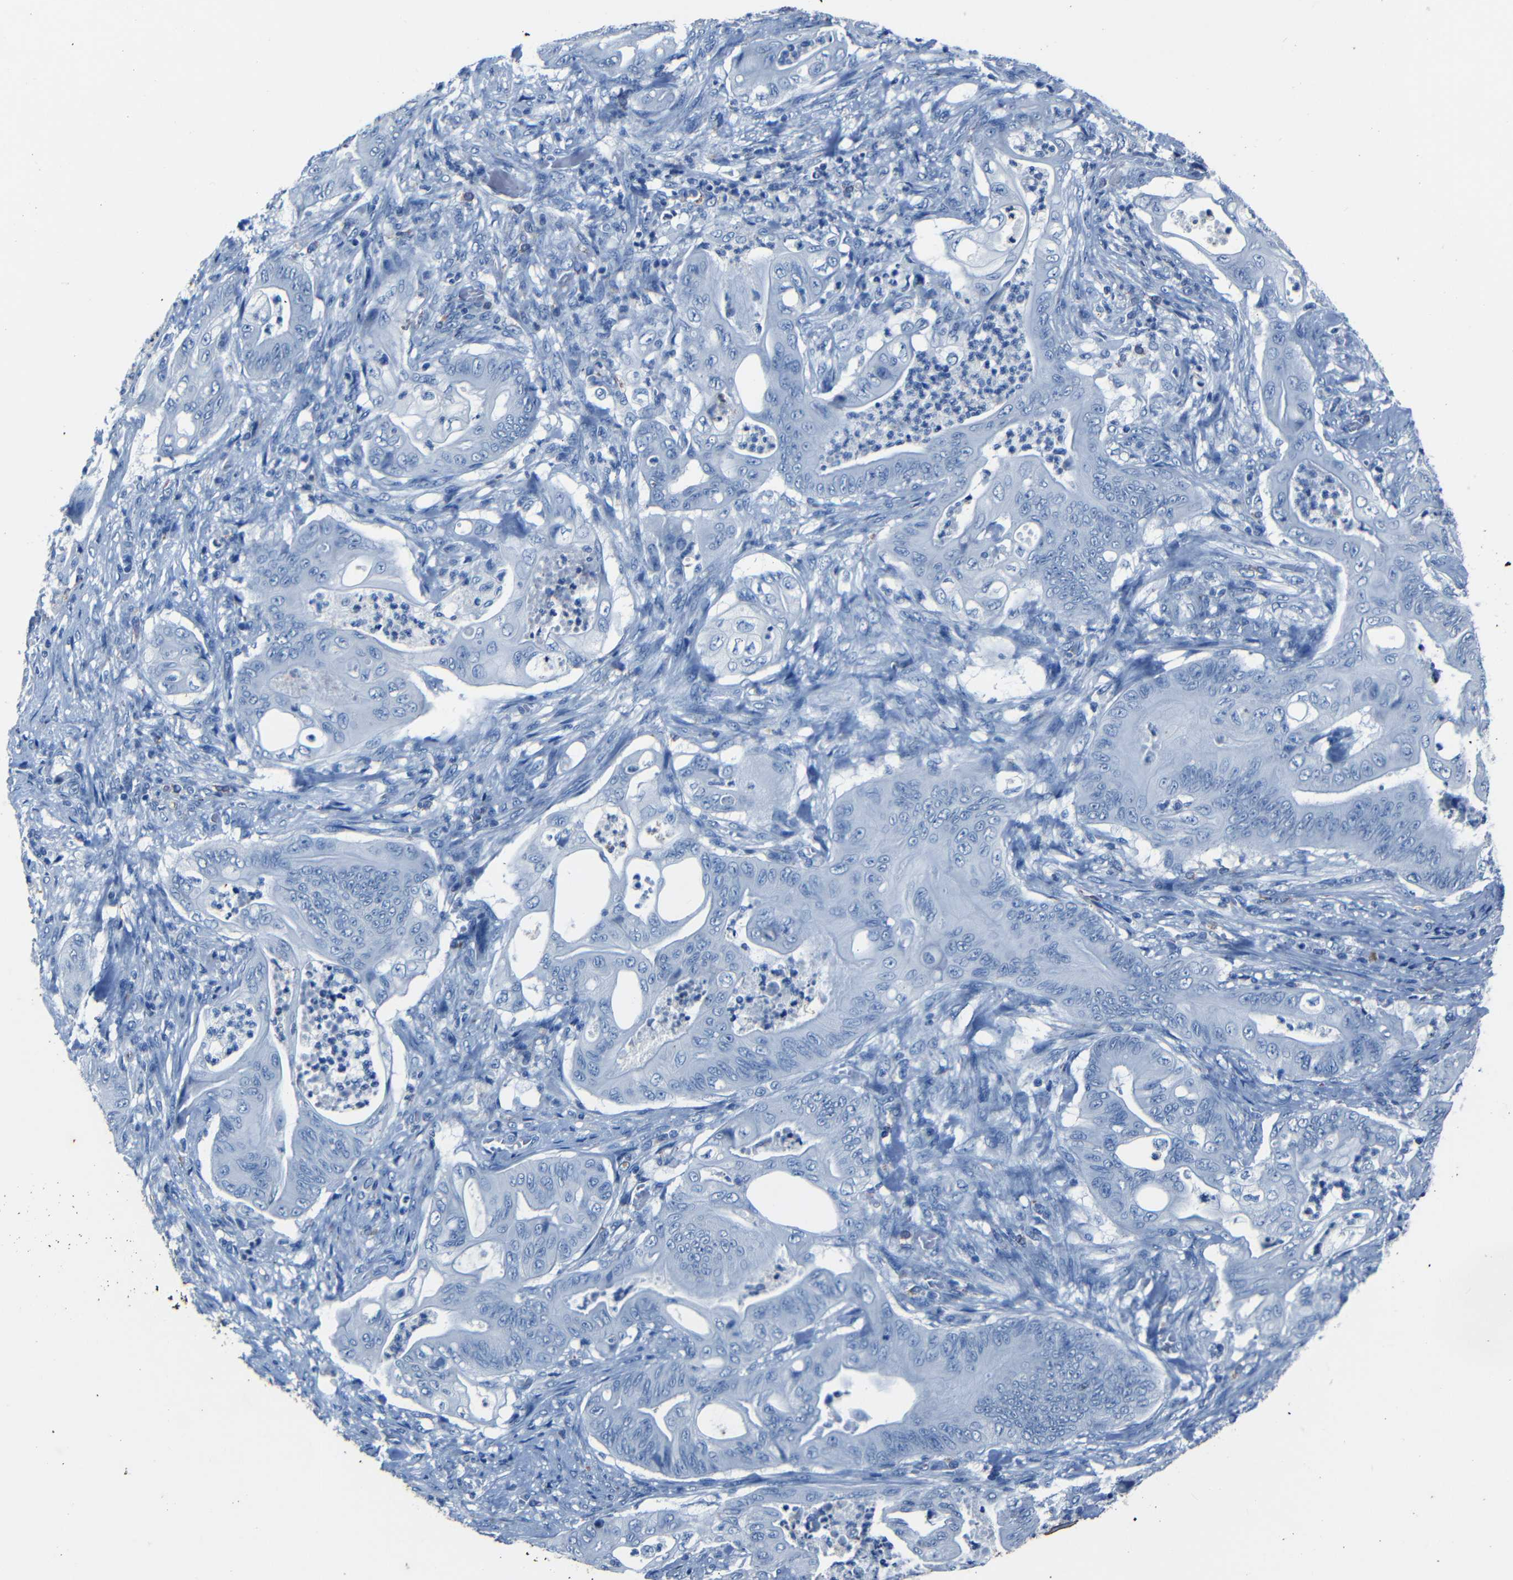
{"staining": {"intensity": "negative", "quantity": "none", "location": "none"}, "tissue": "stomach cancer", "cell_type": "Tumor cells", "image_type": "cancer", "snomed": [{"axis": "morphology", "description": "Adenocarcinoma, NOS"}, {"axis": "topography", "description": "Stomach"}], "caption": "IHC of adenocarcinoma (stomach) shows no positivity in tumor cells.", "gene": "CLDN11", "patient": {"sex": "female", "age": 73}}